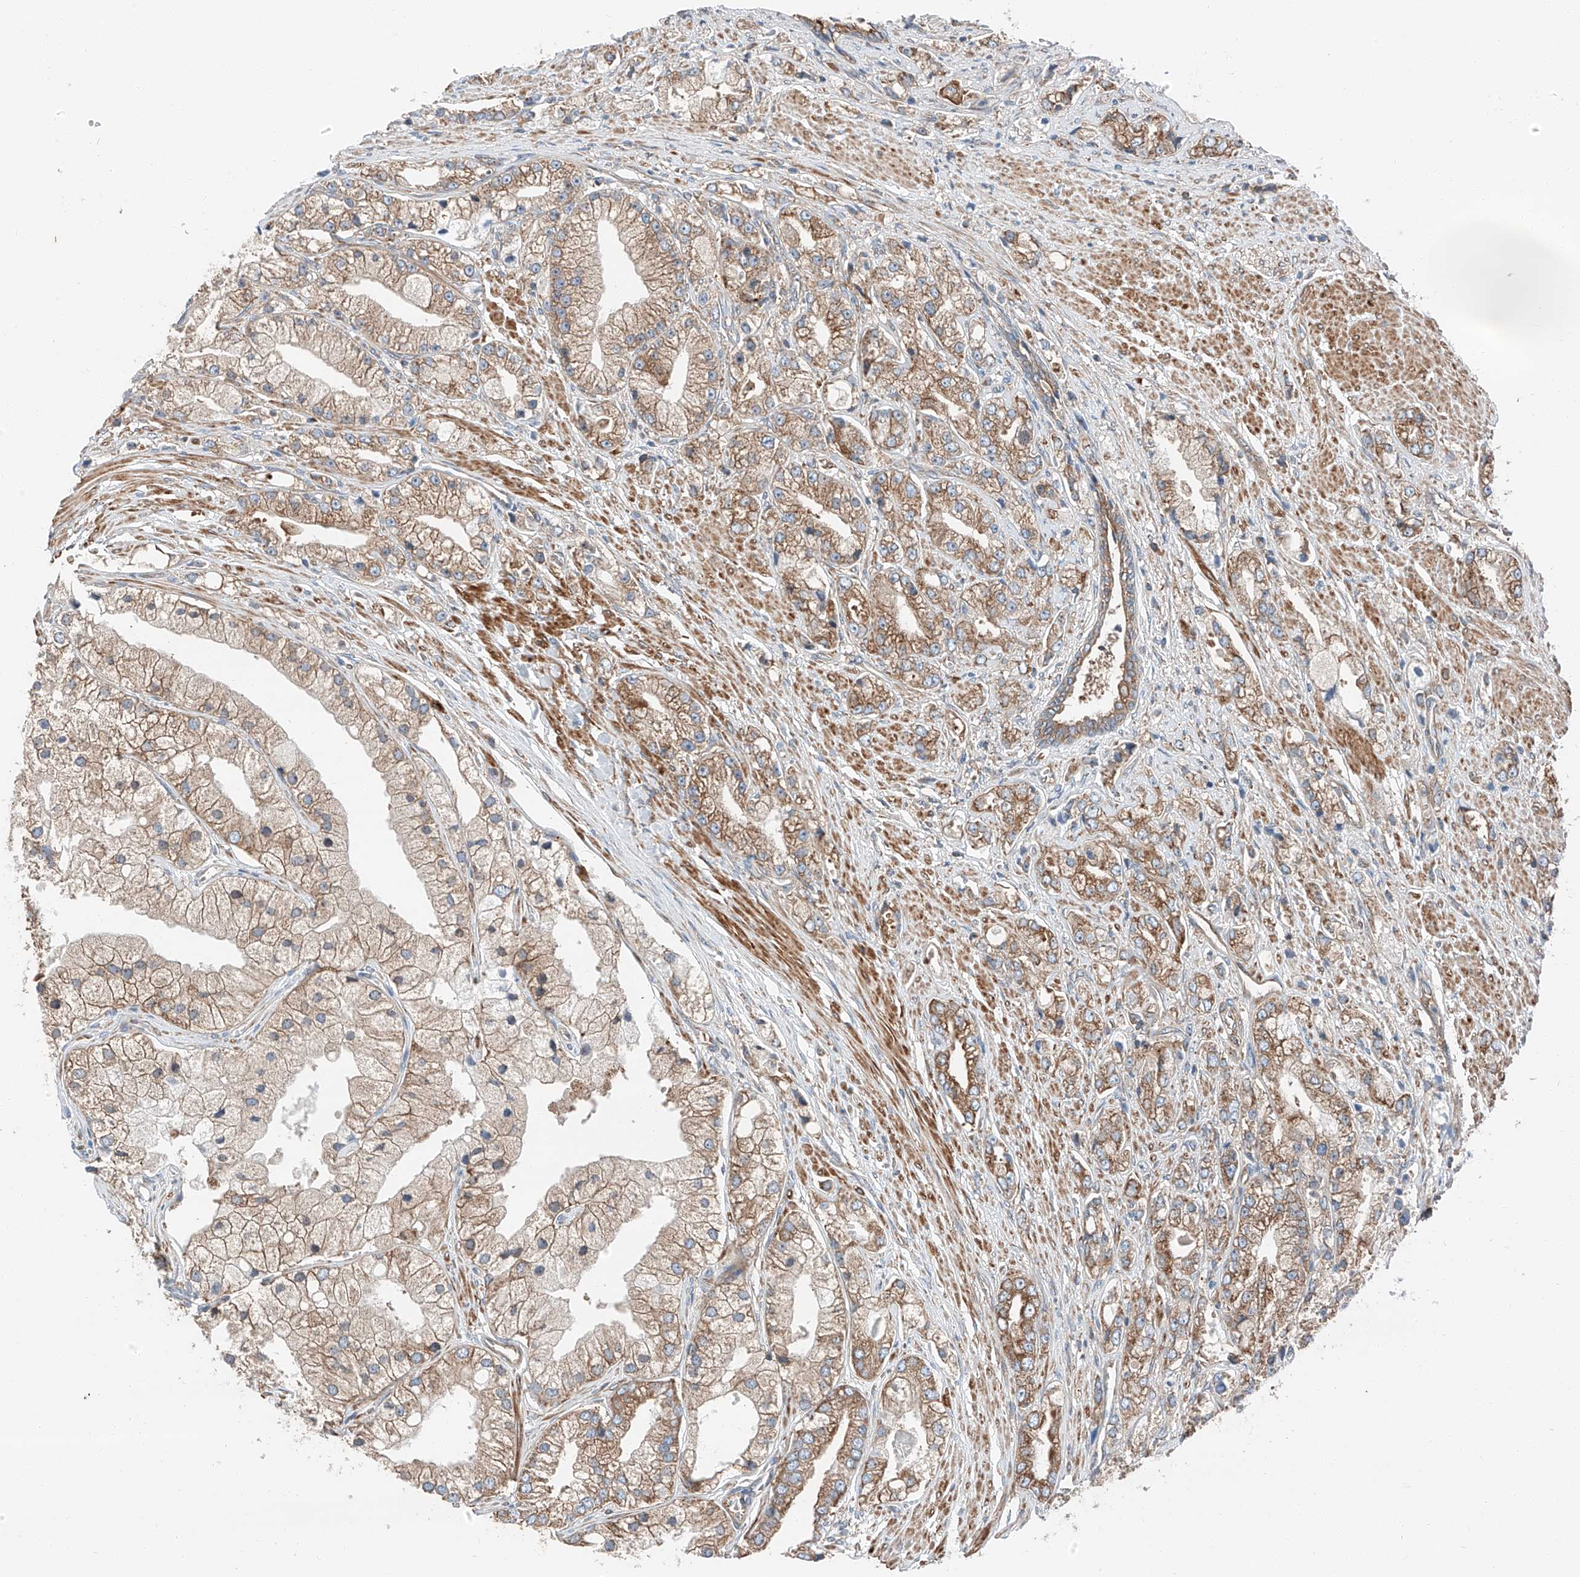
{"staining": {"intensity": "moderate", "quantity": "25%-75%", "location": "cytoplasmic/membranous"}, "tissue": "prostate cancer", "cell_type": "Tumor cells", "image_type": "cancer", "snomed": [{"axis": "morphology", "description": "Adenocarcinoma, High grade"}, {"axis": "topography", "description": "Prostate"}], "caption": "Protein expression analysis of adenocarcinoma (high-grade) (prostate) reveals moderate cytoplasmic/membranous expression in about 25%-75% of tumor cells. (DAB IHC with brightfield microscopy, high magnification).", "gene": "ZC3H15", "patient": {"sex": "male", "age": 50}}